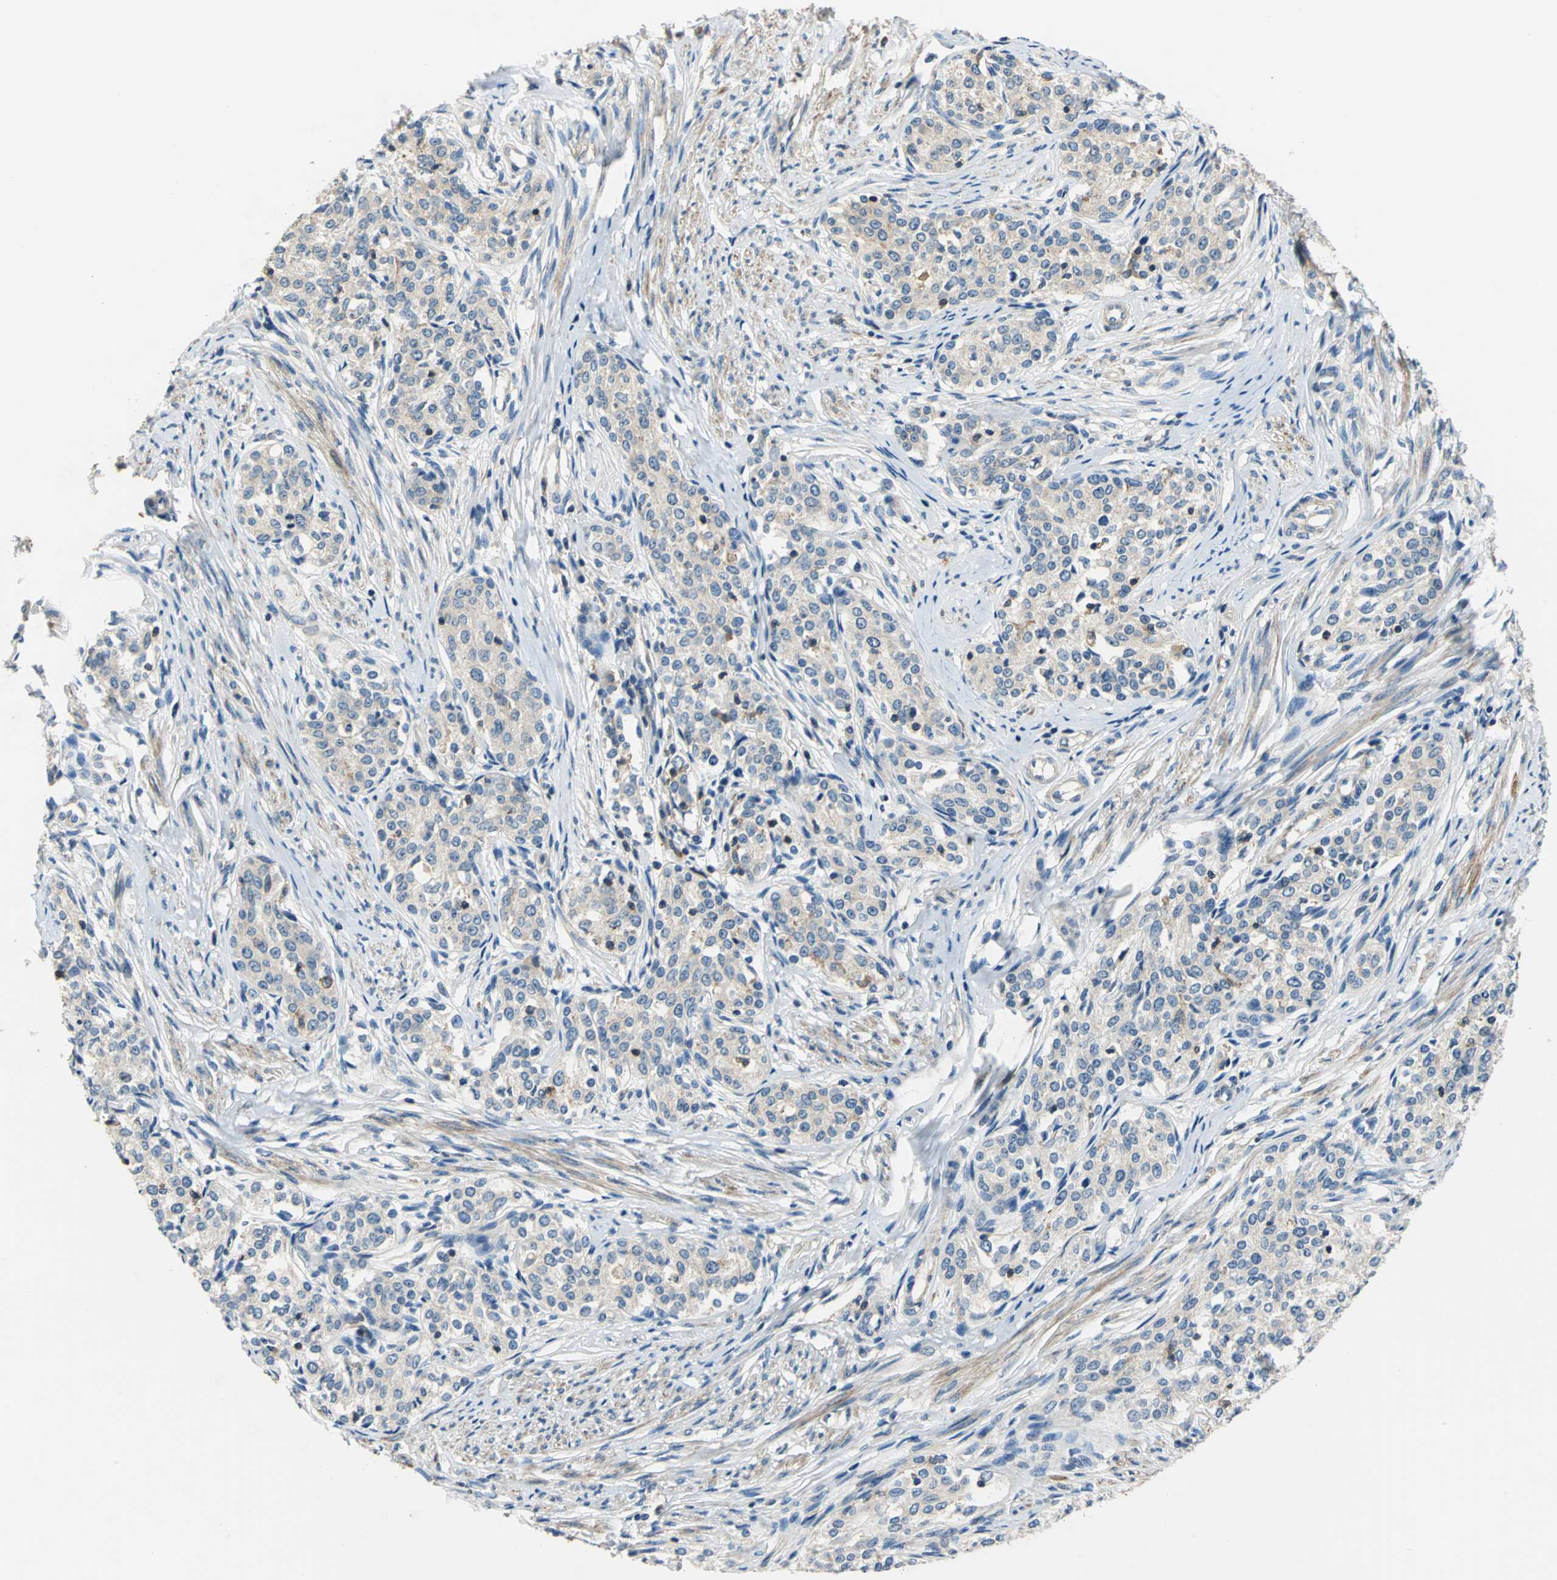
{"staining": {"intensity": "weak", "quantity": "25%-75%", "location": "cytoplasmic/membranous"}, "tissue": "cervical cancer", "cell_type": "Tumor cells", "image_type": "cancer", "snomed": [{"axis": "morphology", "description": "Squamous cell carcinoma, NOS"}, {"axis": "morphology", "description": "Adenocarcinoma, NOS"}, {"axis": "topography", "description": "Cervix"}], "caption": "A histopathology image showing weak cytoplasmic/membranous staining in about 25%-75% of tumor cells in cervical cancer (adenocarcinoma), as visualized by brown immunohistochemical staining.", "gene": "DDX3Y", "patient": {"sex": "female", "age": 52}}